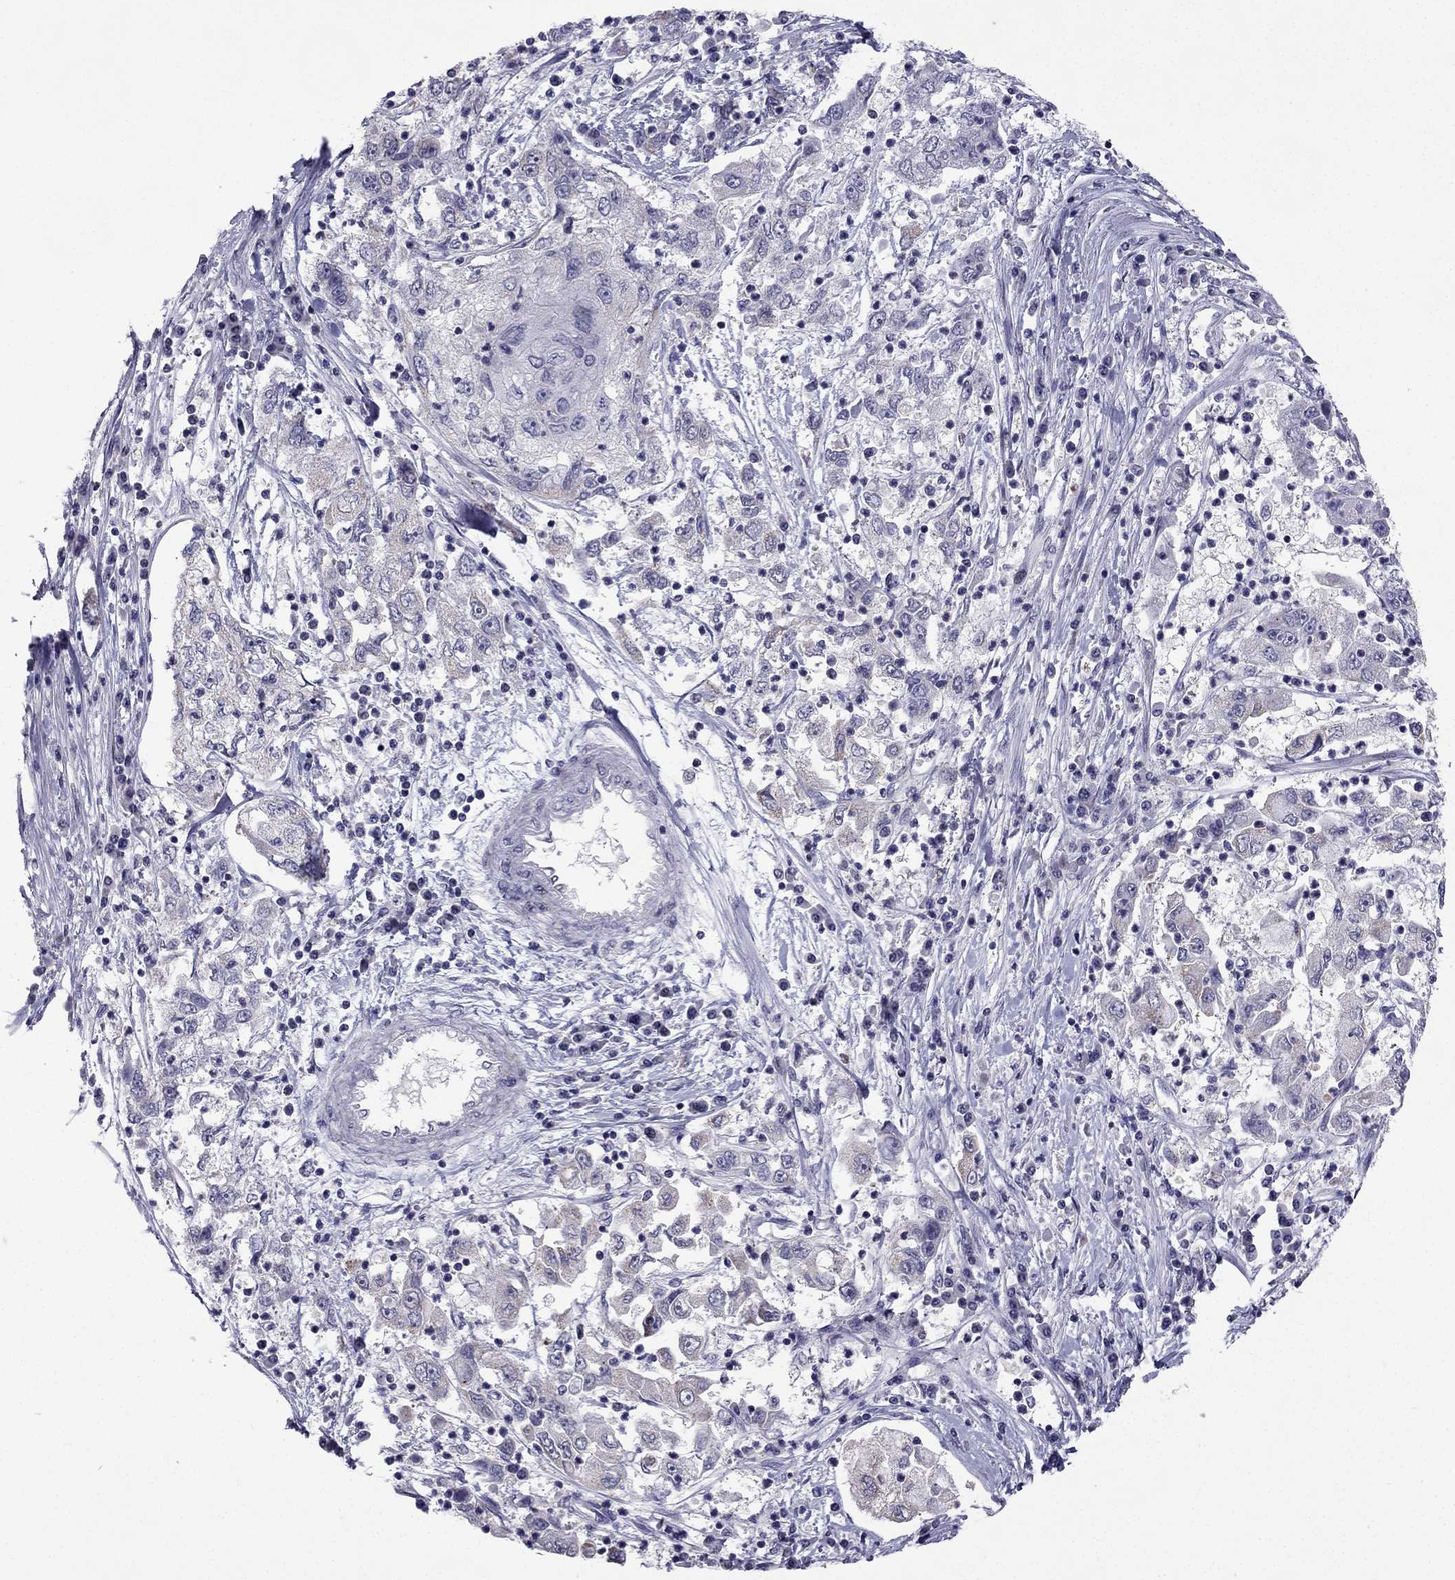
{"staining": {"intensity": "negative", "quantity": "none", "location": "none"}, "tissue": "cervical cancer", "cell_type": "Tumor cells", "image_type": "cancer", "snomed": [{"axis": "morphology", "description": "Squamous cell carcinoma, NOS"}, {"axis": "topography", "description": "Cervix"}], "caption": "Immunohistochemical staining of cervical cancer demonstrates no significant expression in tumor cells.", "gene": "CFAP70", "patient": {"sex": "female", "age": 36}}